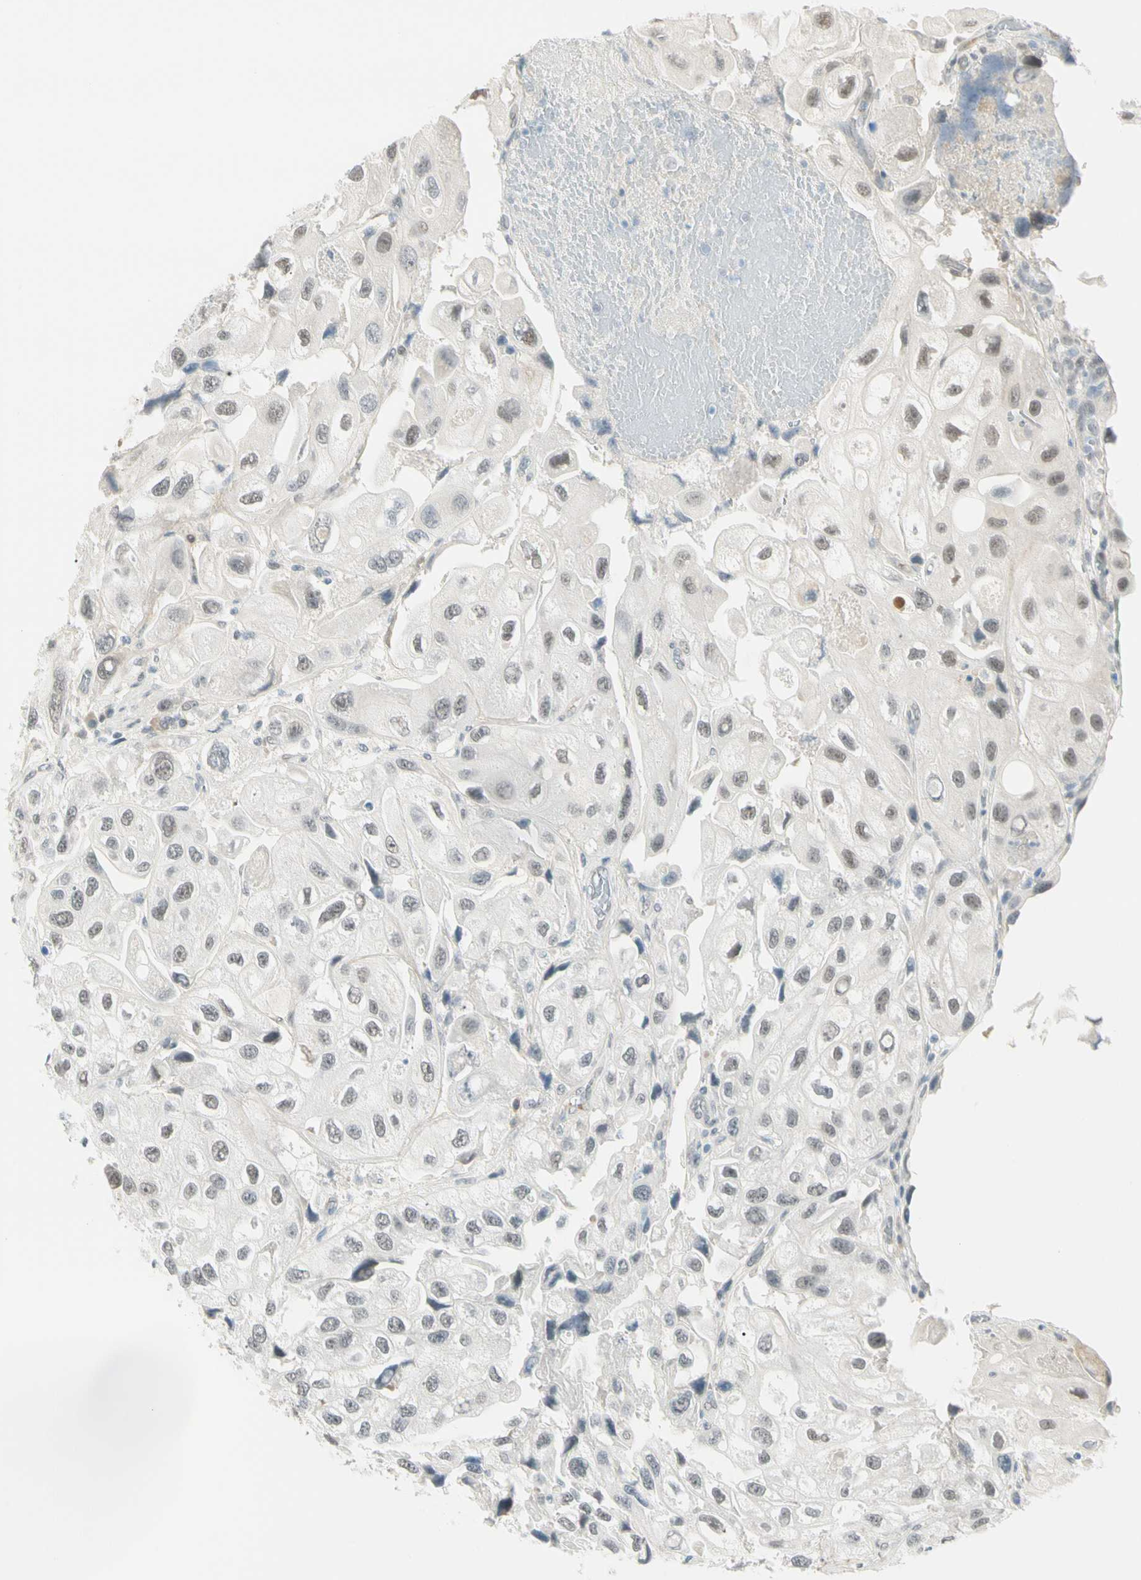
{"staining": {"intensity": "weak", "quantity": "<25%", "location": "nuclear"}, "tissue": "urothelial cancer", "cell_type": "Tumor cells", "image_type": "cancer", "snomed": [{"axis": "morphology", "description": "Urothelial carcinoma, High grade"}, {"axis": "topography", "description": "Urinary bladder"}], "caption": "There is no significant staining in tumor cells of high-grade urothelial carcinoma. (Brightfield microscopy of DAB IHC at high magnification).", "gene": "ASPN", "patient": {"sex": "female", "age": 64}}